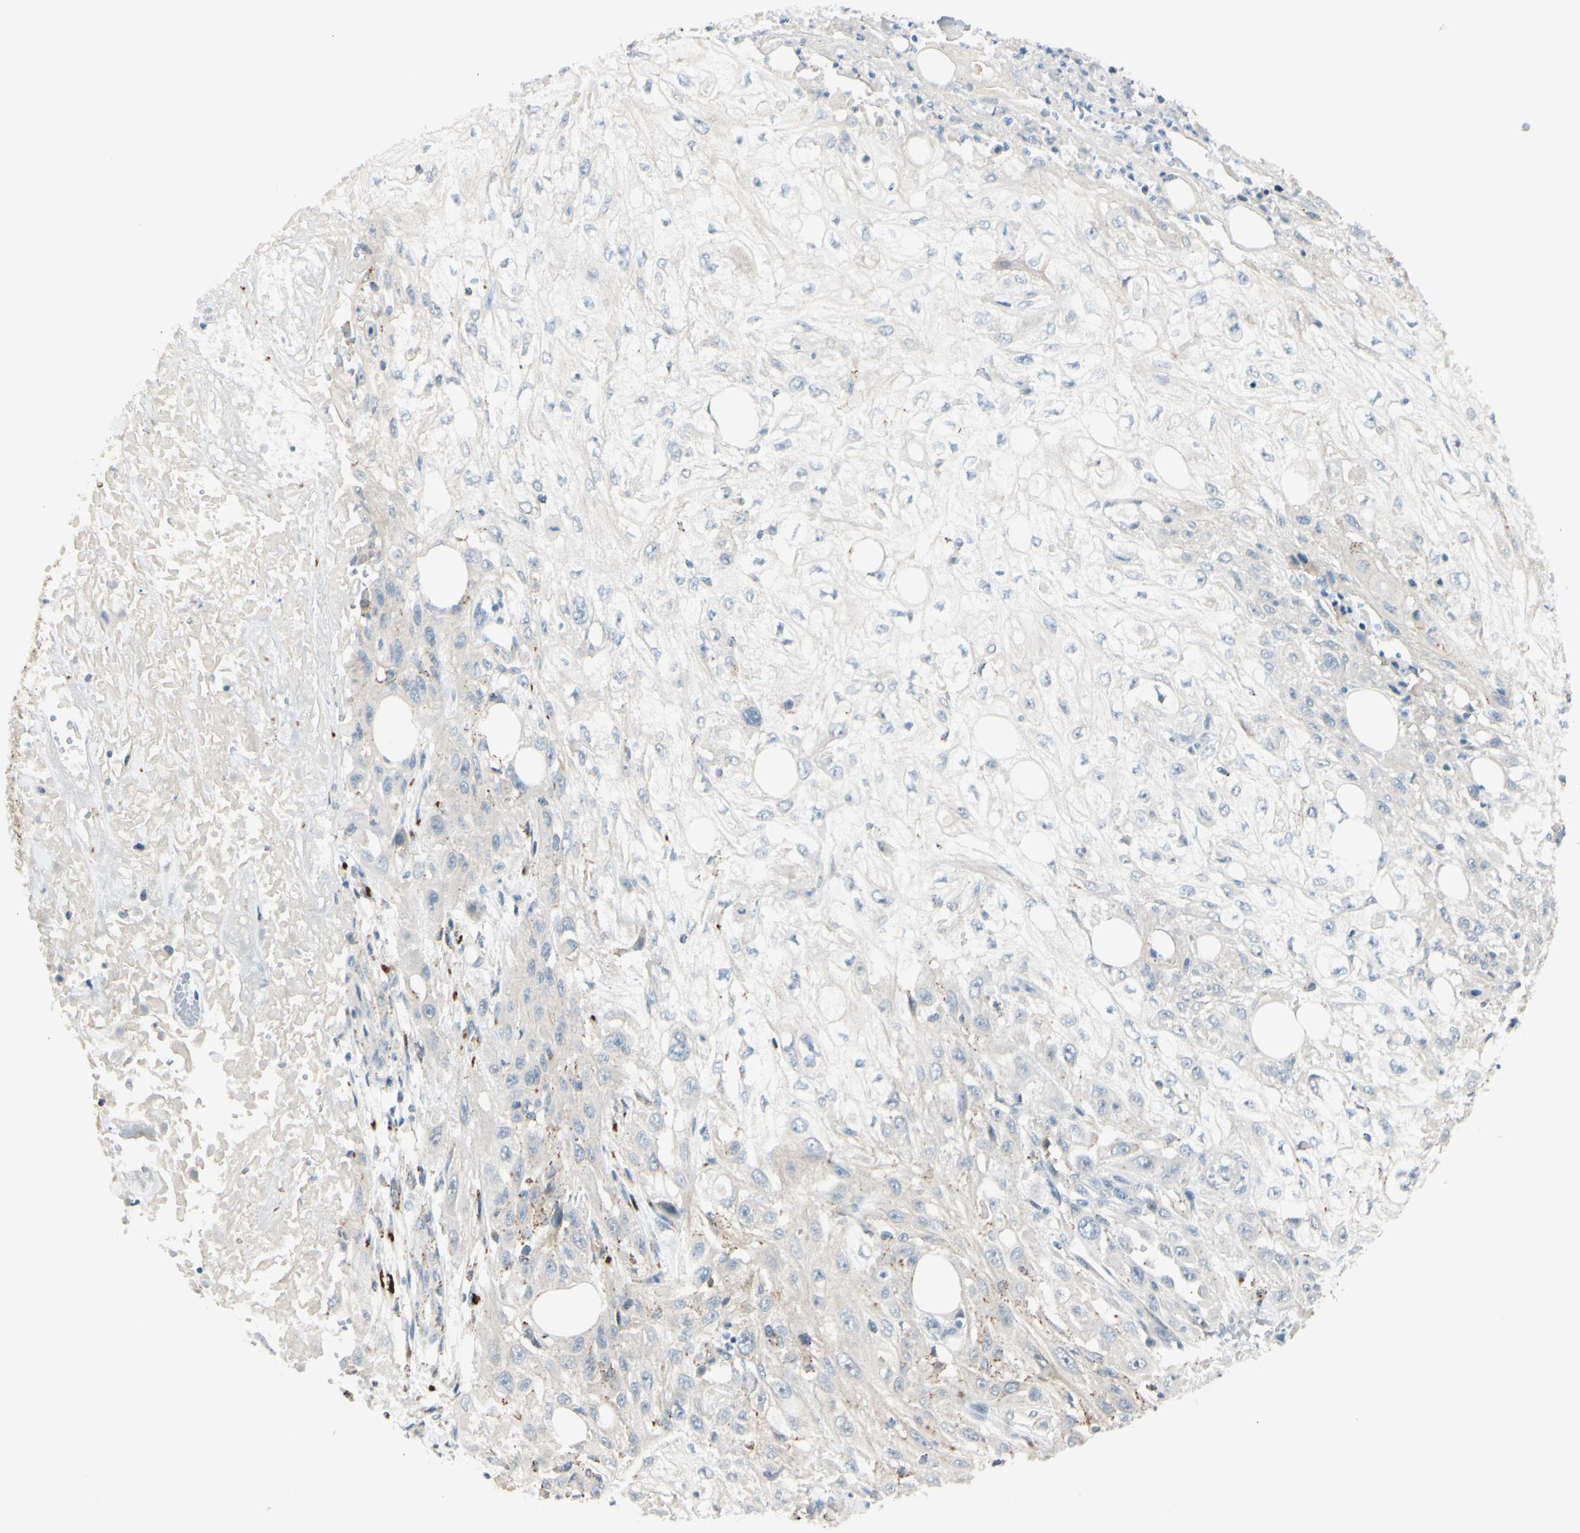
{"staining": {"intensity": "negative", "quantity": "none", "location": "none"}, "tissue": "skin cancer", "cell_type": "Tumor cells", "image_type": "cancer", "snomed": [{"axis": "morphology", "description": "Squamous cell carcinoma, NOS"}, {"axis": "topography", "description": "Skin"}], "caption": "Tumor cells show no significant staining in skin cancer (squamous cell carcinoma). (DAB (3,3'-diaminobenzidine) IHC, high magnification).", "gene": "GALNT5", "patient": {"sex": "male", "age": 75}}